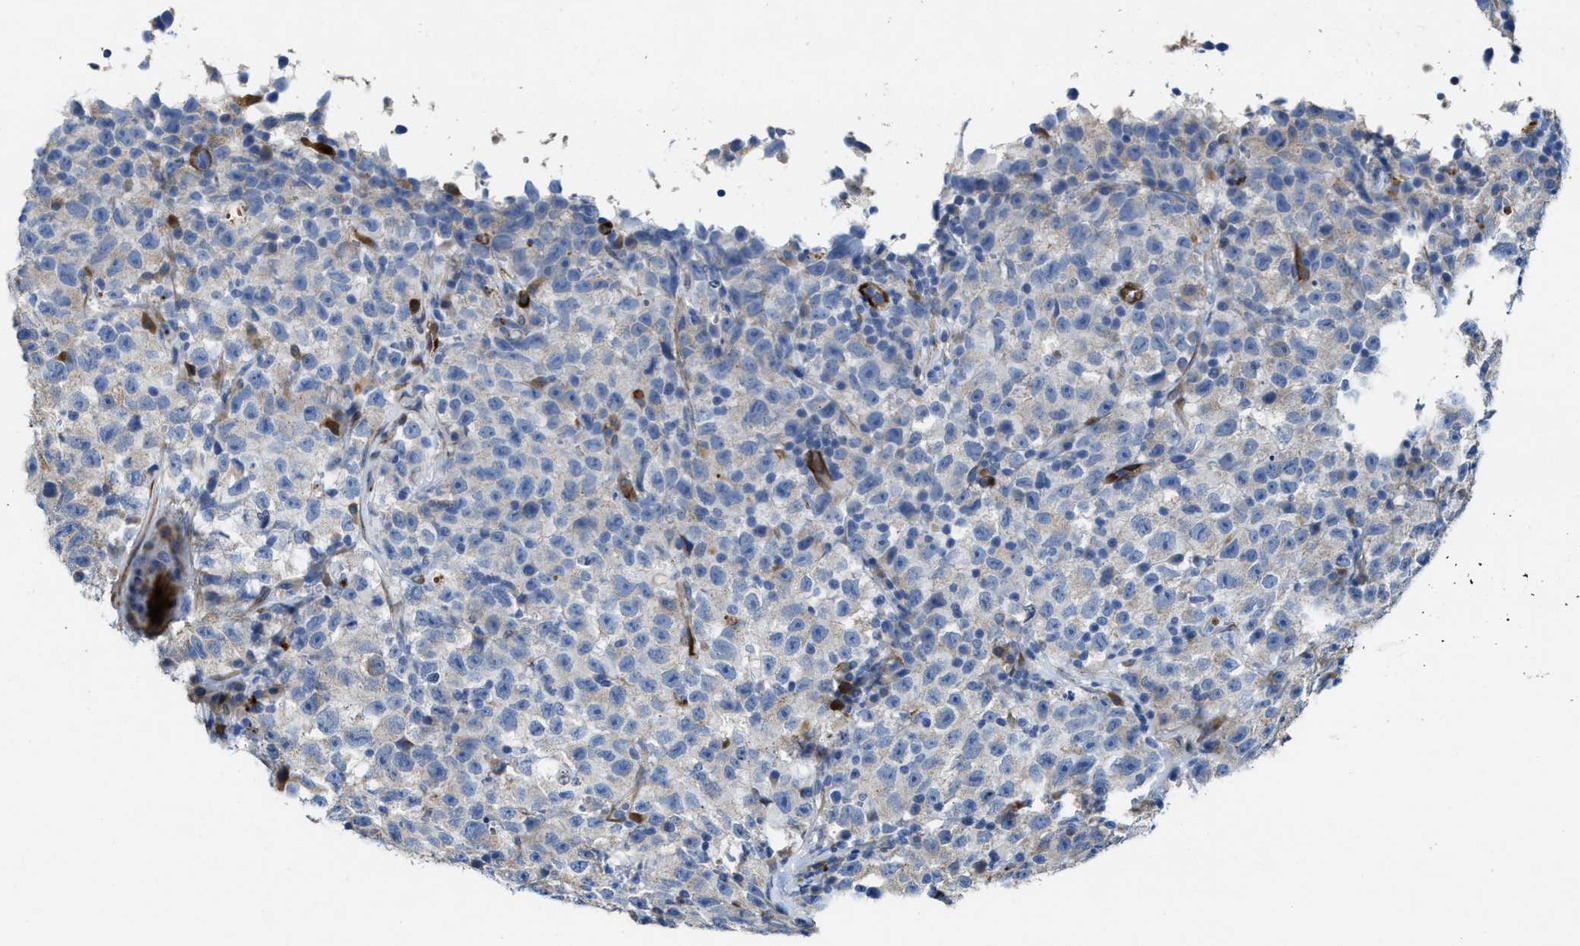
{"staining": {"intensity": "negative", "quantity": "none", "location": "none"}, "tissue": "testis cancer", "cell_type": "Tumor cells", "image_type": "cancer", "snomed": [{"axis": "morphology", "description": "Seminoma, NOS"}, {"axis": "topography", "description": "Testis"}], "caption": "Immunohistochemistry of human testis cancer exhibits no staining in tumor cells.", "gene": "ASS1", "patient": {"sex": "male", "age": 22}}